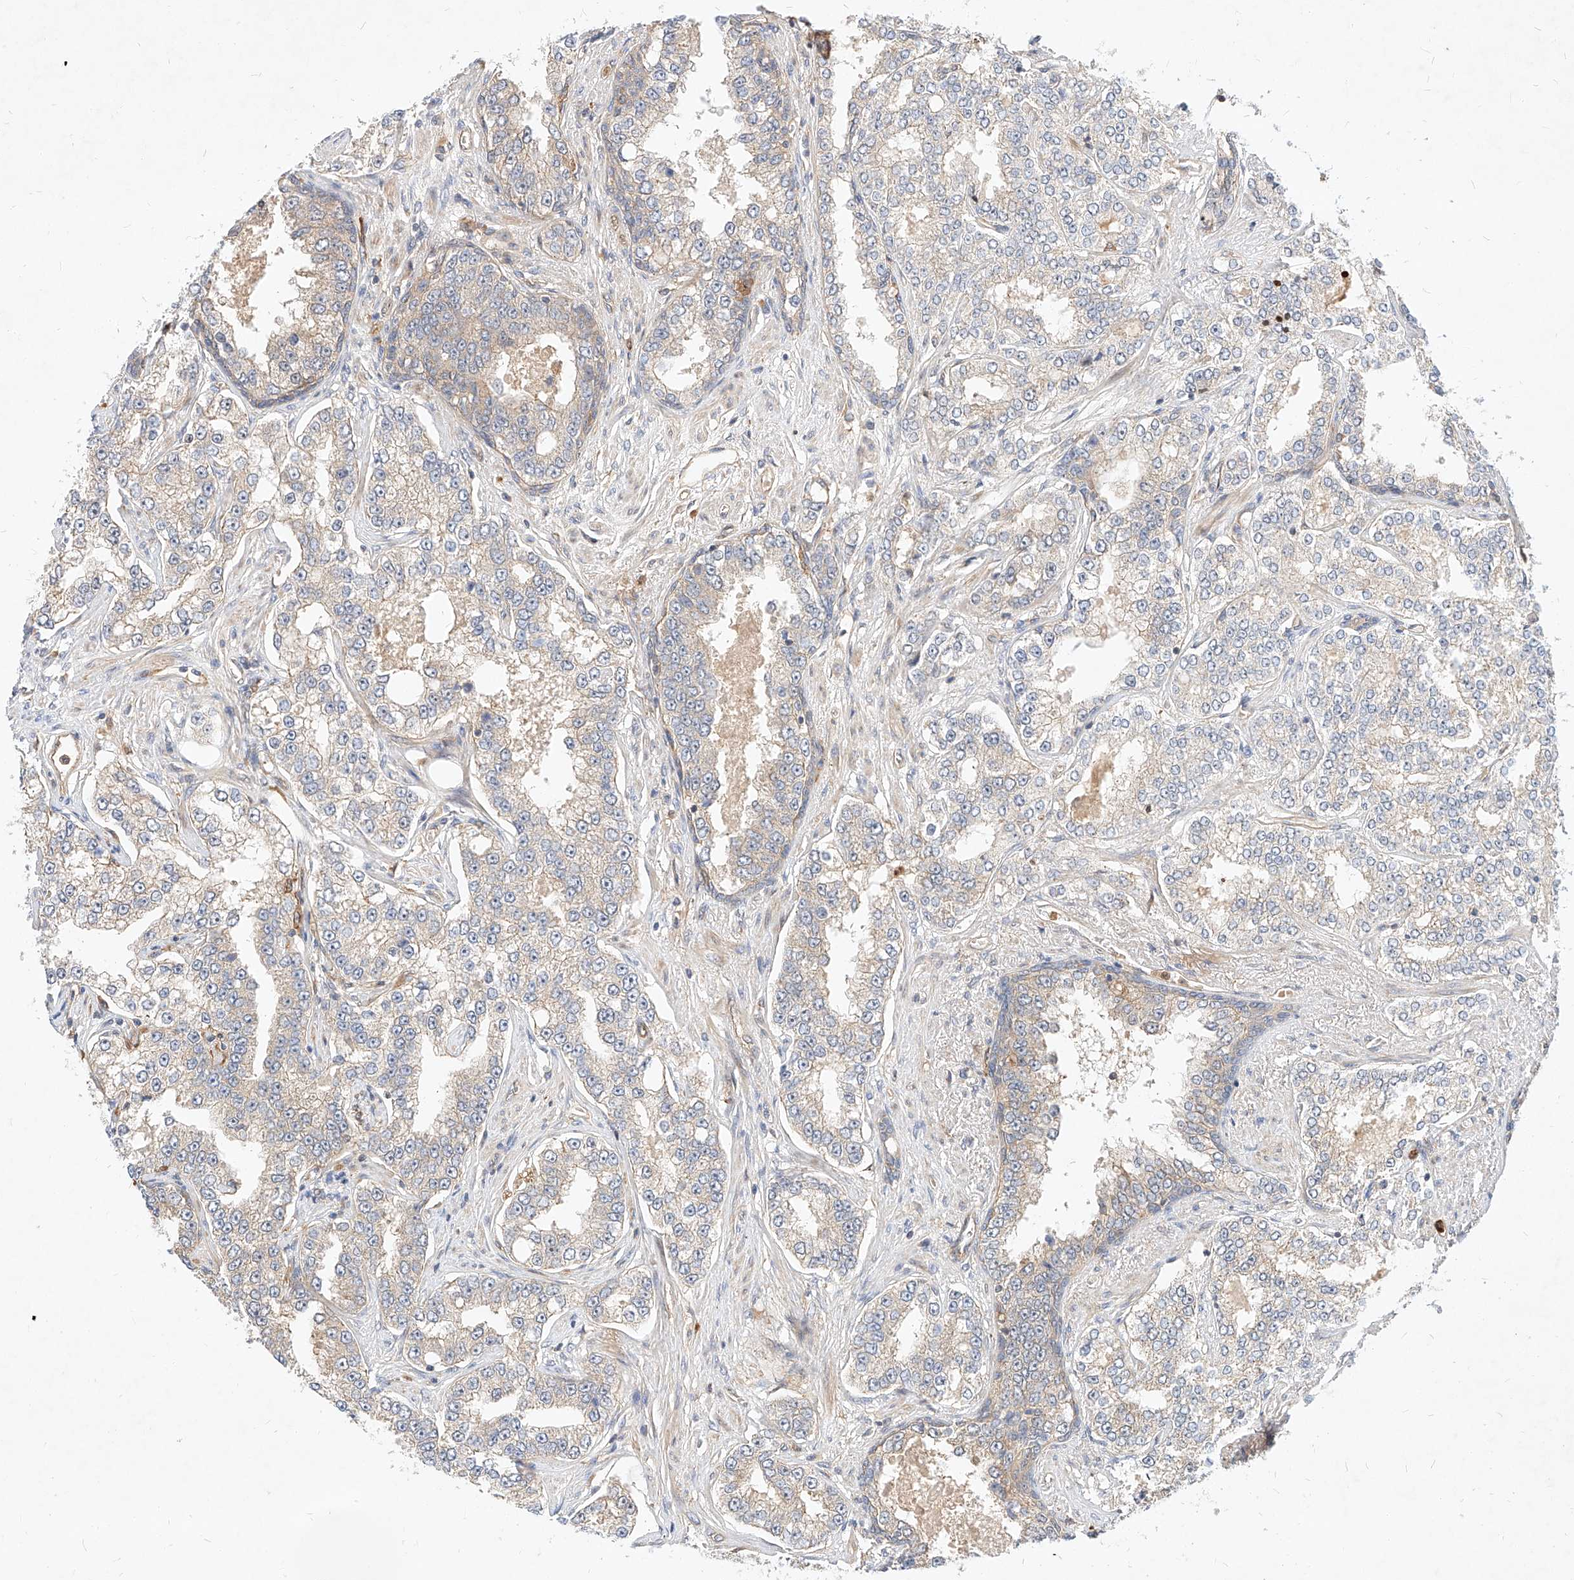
{"staining": {"intensity": "negative", "quantity": "none", "location": "none"}, "tissue": "prostate cancer", "cell_type": "Tumor cells", "image_type": "cancer", "snomed": [{"axis": "morphology", "description": "Normal tissue, NOS"}, {"axis": "morphology", "description": "Adenocarcinoma, High grade"}, {"axis": "topography", "description": "Prostate"}], "caption": "Immunohistochemistry micrograph of high-grade adenocarcinoma (prostate) stained for a protein (brown), which reveals no staining in tumor cells. Brightfield microscopy of immunohistochemistry stained with DAB (brown) and hematoxylin (blue), captured at high magnification.", "gene": "NFAM1", "patient": {"sex": "male", "age": 83}}